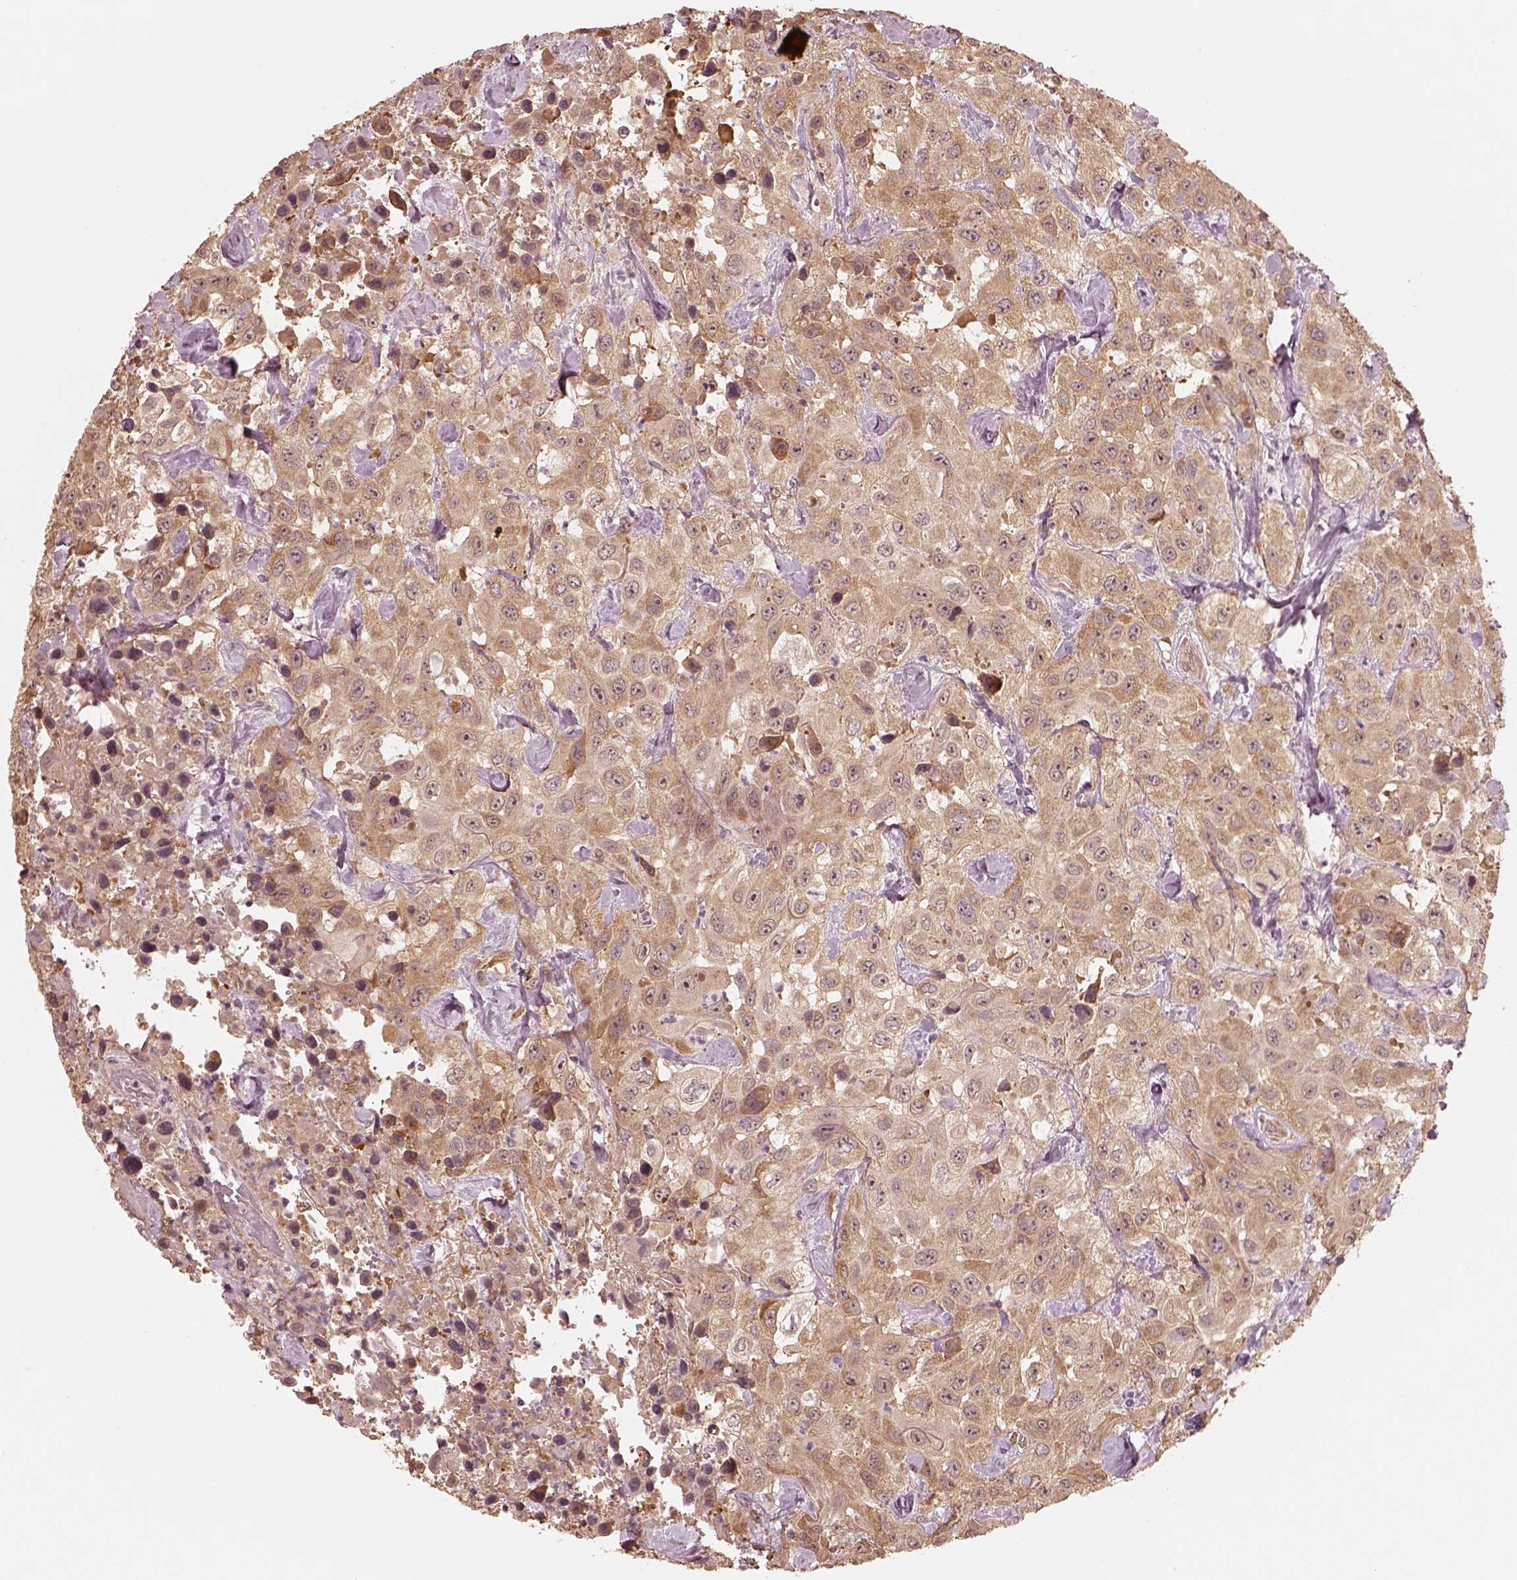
{"staining": {"intensity": "moderate", "quantity": ">75%", "location": "cytoplasmic/membranous"}, "tissue": "urothelial cancer", "cell_type": "Tumor cells", "image_type": "cancer", "snomed": [{"axis": "morphology", "description": "Urothelial carcinoma, High grade"}, {"axis": "topography", "description": "Urinary bladder"}], "caption": "This is a micrograph of immunohistochemistry staining of urothelial cancer, which shows moderate staining in the cytoplasmic/membranous of tumor cells.", "gene": "RPS5", "patient": {"sex": "male", "age": 79}}